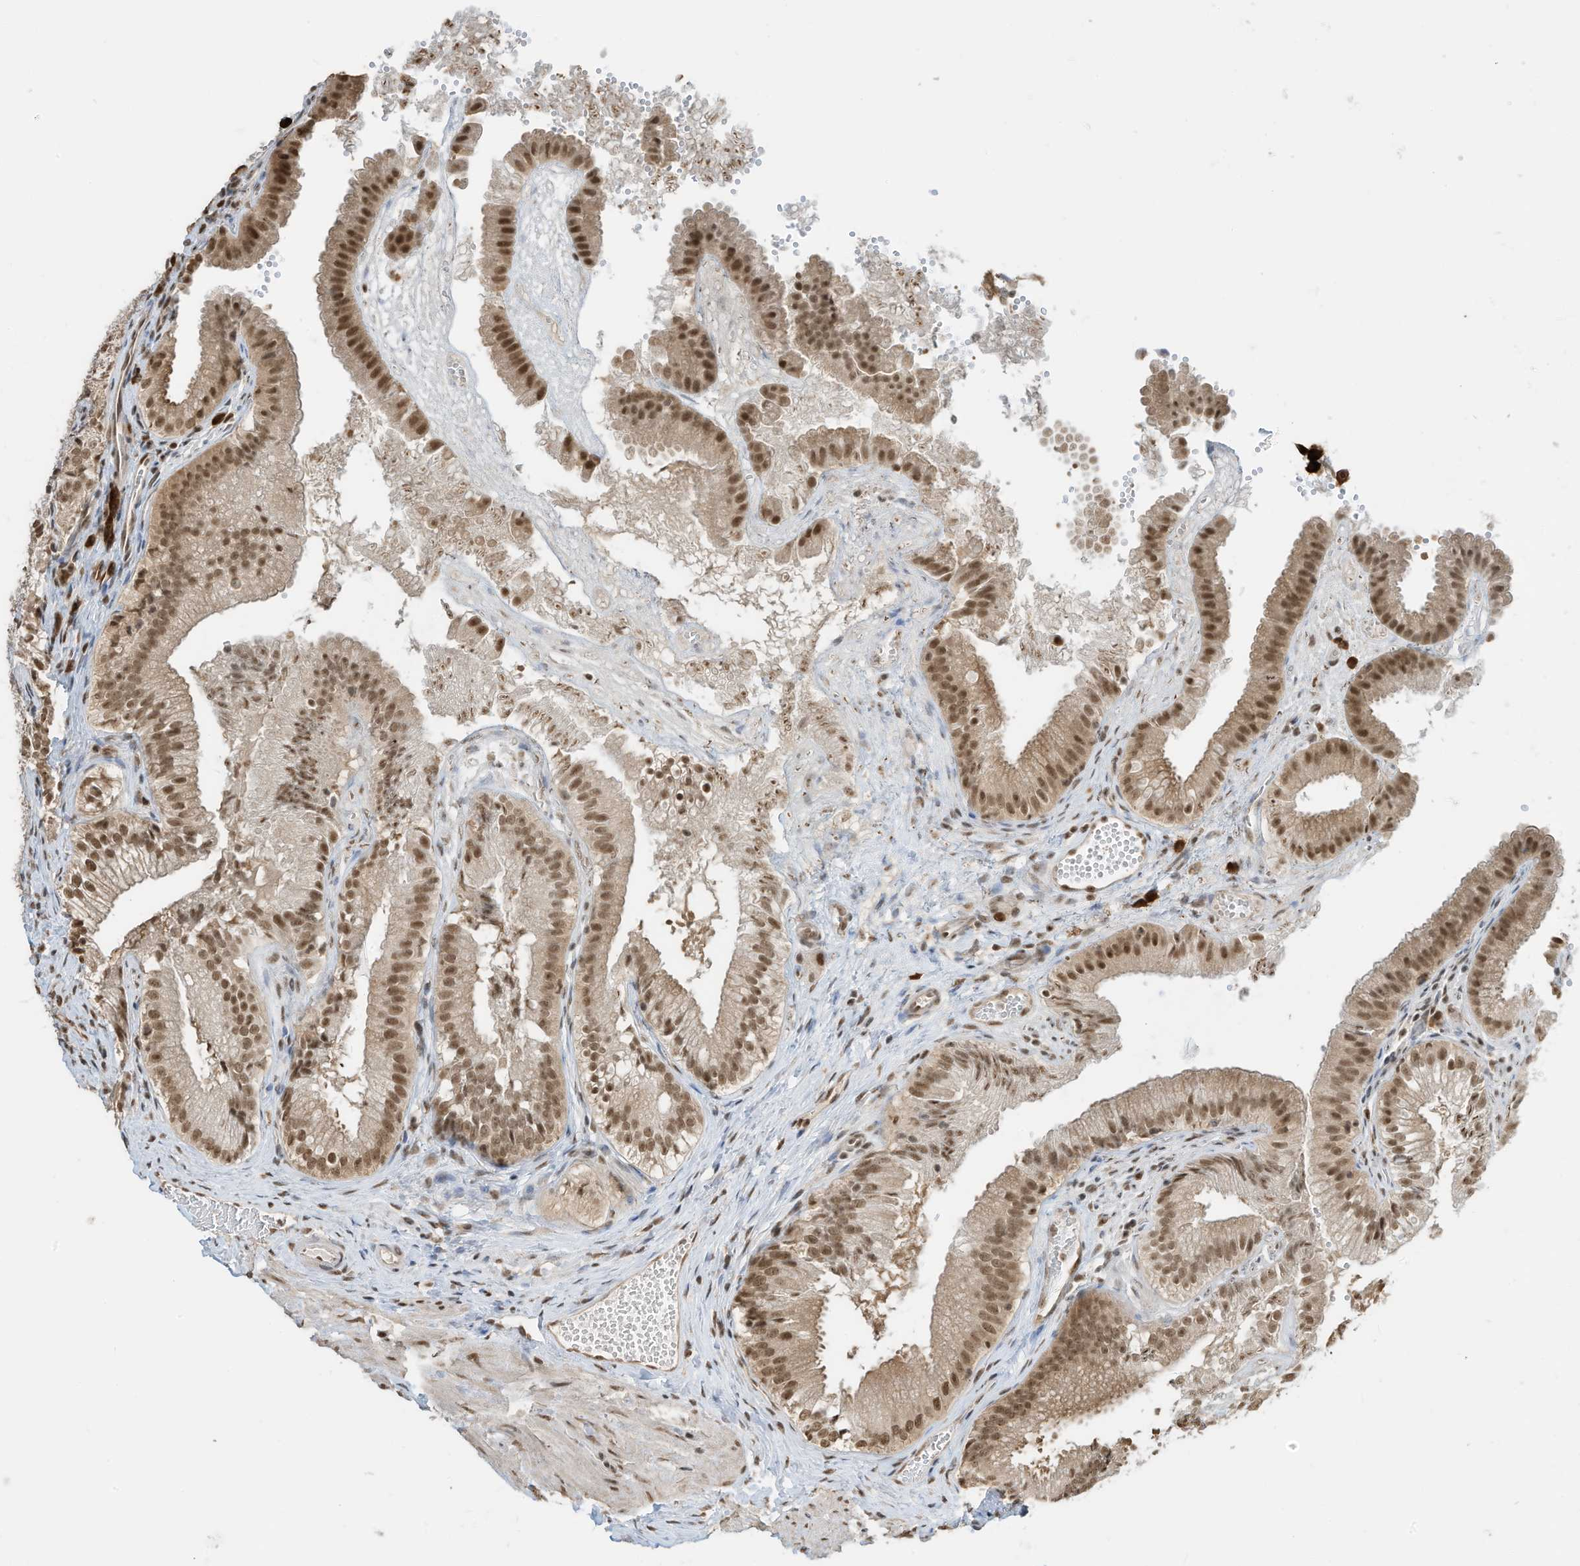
{"staining": {"intensity": "moderate", "quantity": ">75%", "location": "nuclear"}, "tissue": "gallbladder", "cell_type": "Glandular cells", "image_type": "normal", "snomed": [{"axis": "morphology", "description": "Normal tissue, NOS"}, {"axis": "topography", "description": "Gallbladder"}], "caption": "This is a micrograph of immunohistochemistry (IHC) staining of benign gallbladder, which shows moderate positivity in the nuclear of glandular cells.", "gene": "ZNF195", "patient": {"sex": "female", "age": 30}}